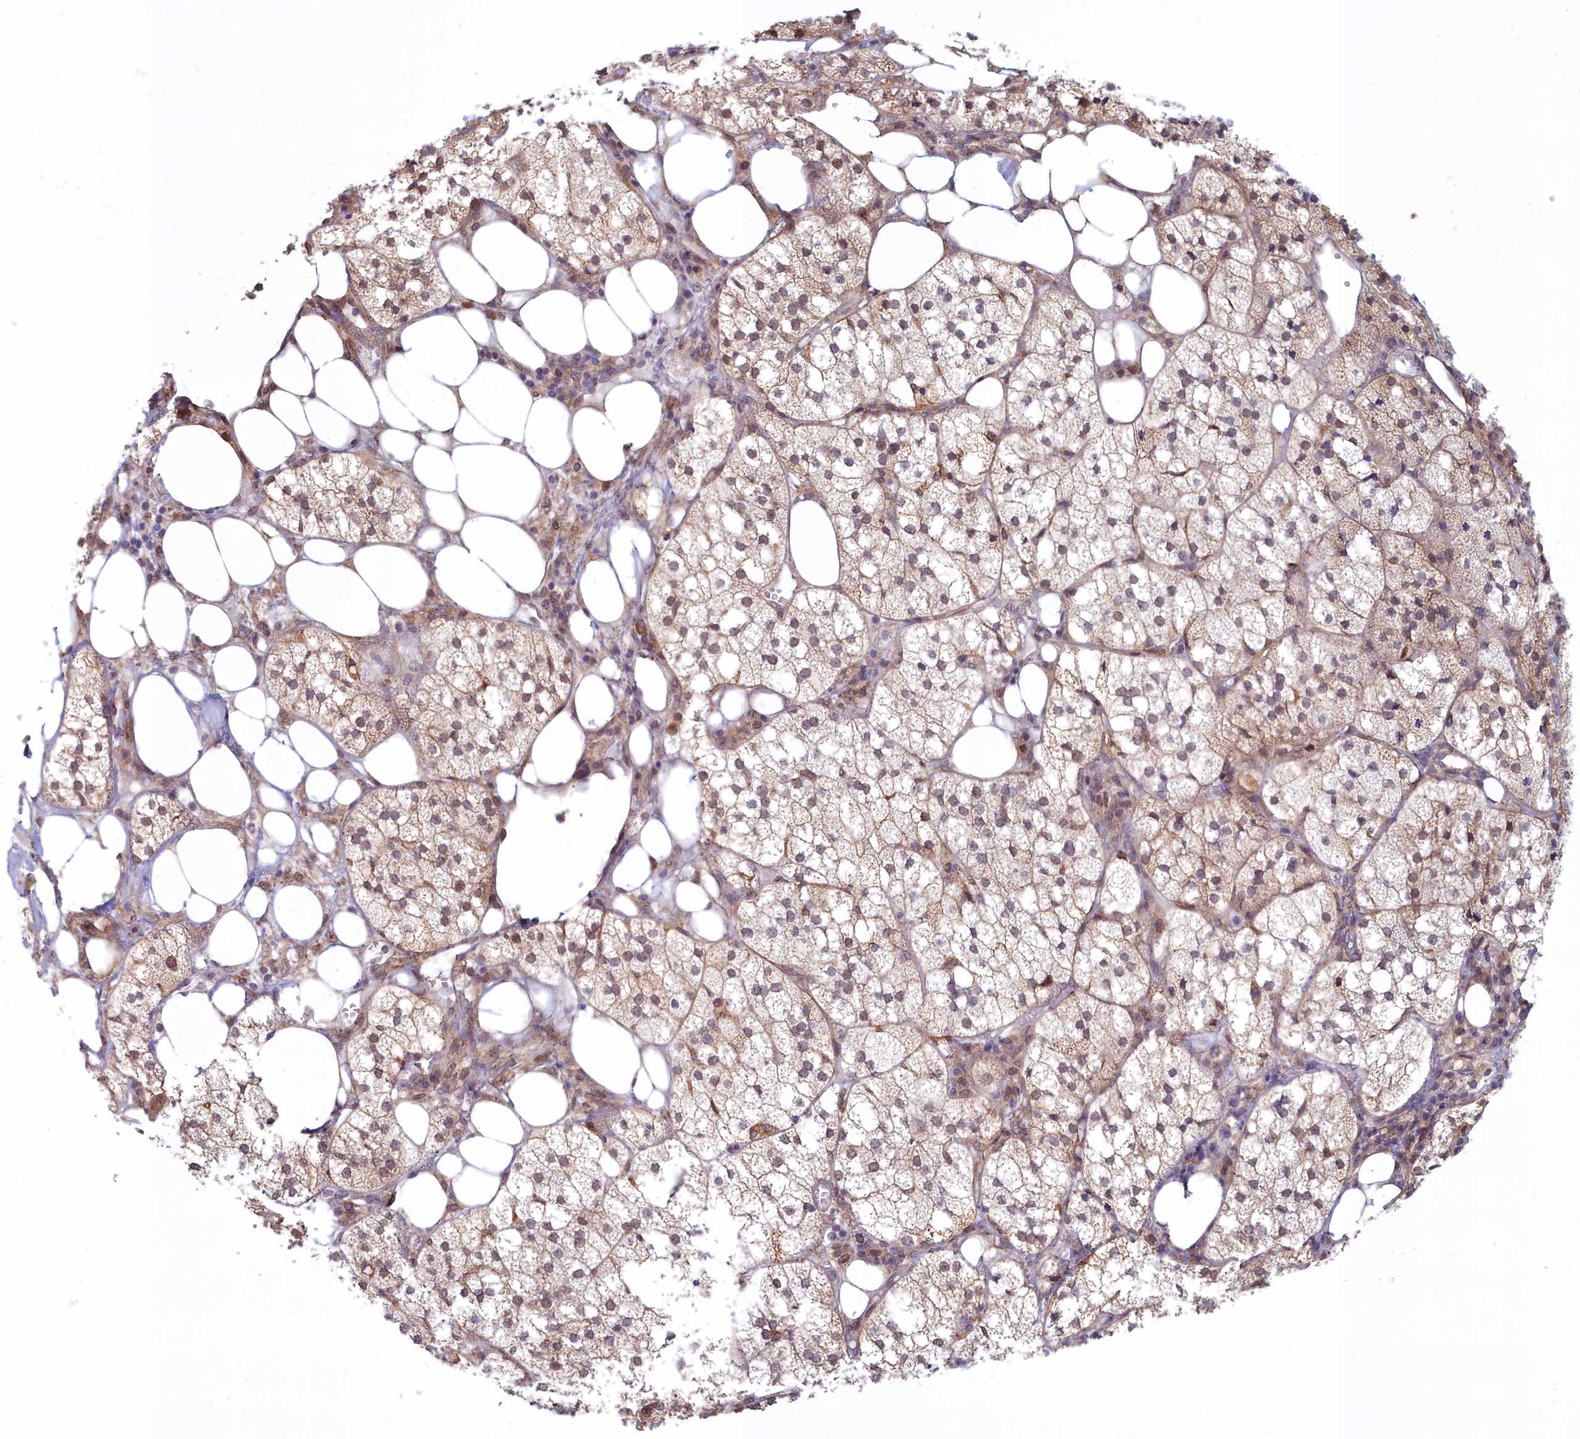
{"staining": {"intensity": "moderate", "quantity": "<25%", "location": "cytoplasmic/membranous,nuclear"}, "tissue": "adrenal gland", "cell_type": "Glandular cells", "image_type": "normal", "snomed": [{"axis": "morphology", "description": "Normal tissue, NOS"}, {"axis": "topography", "description": "Adrenal gland"}], "caption": "An immunohistochemistry (IHC) image of benign tissue is shown. Protein staining in brown highlights moderate cytoplasmic/membranous,nuclear positivity in adrenal gland within glandular cells.", "gene": "MAK16", "patient": {"sex": "female", "age": 61}}